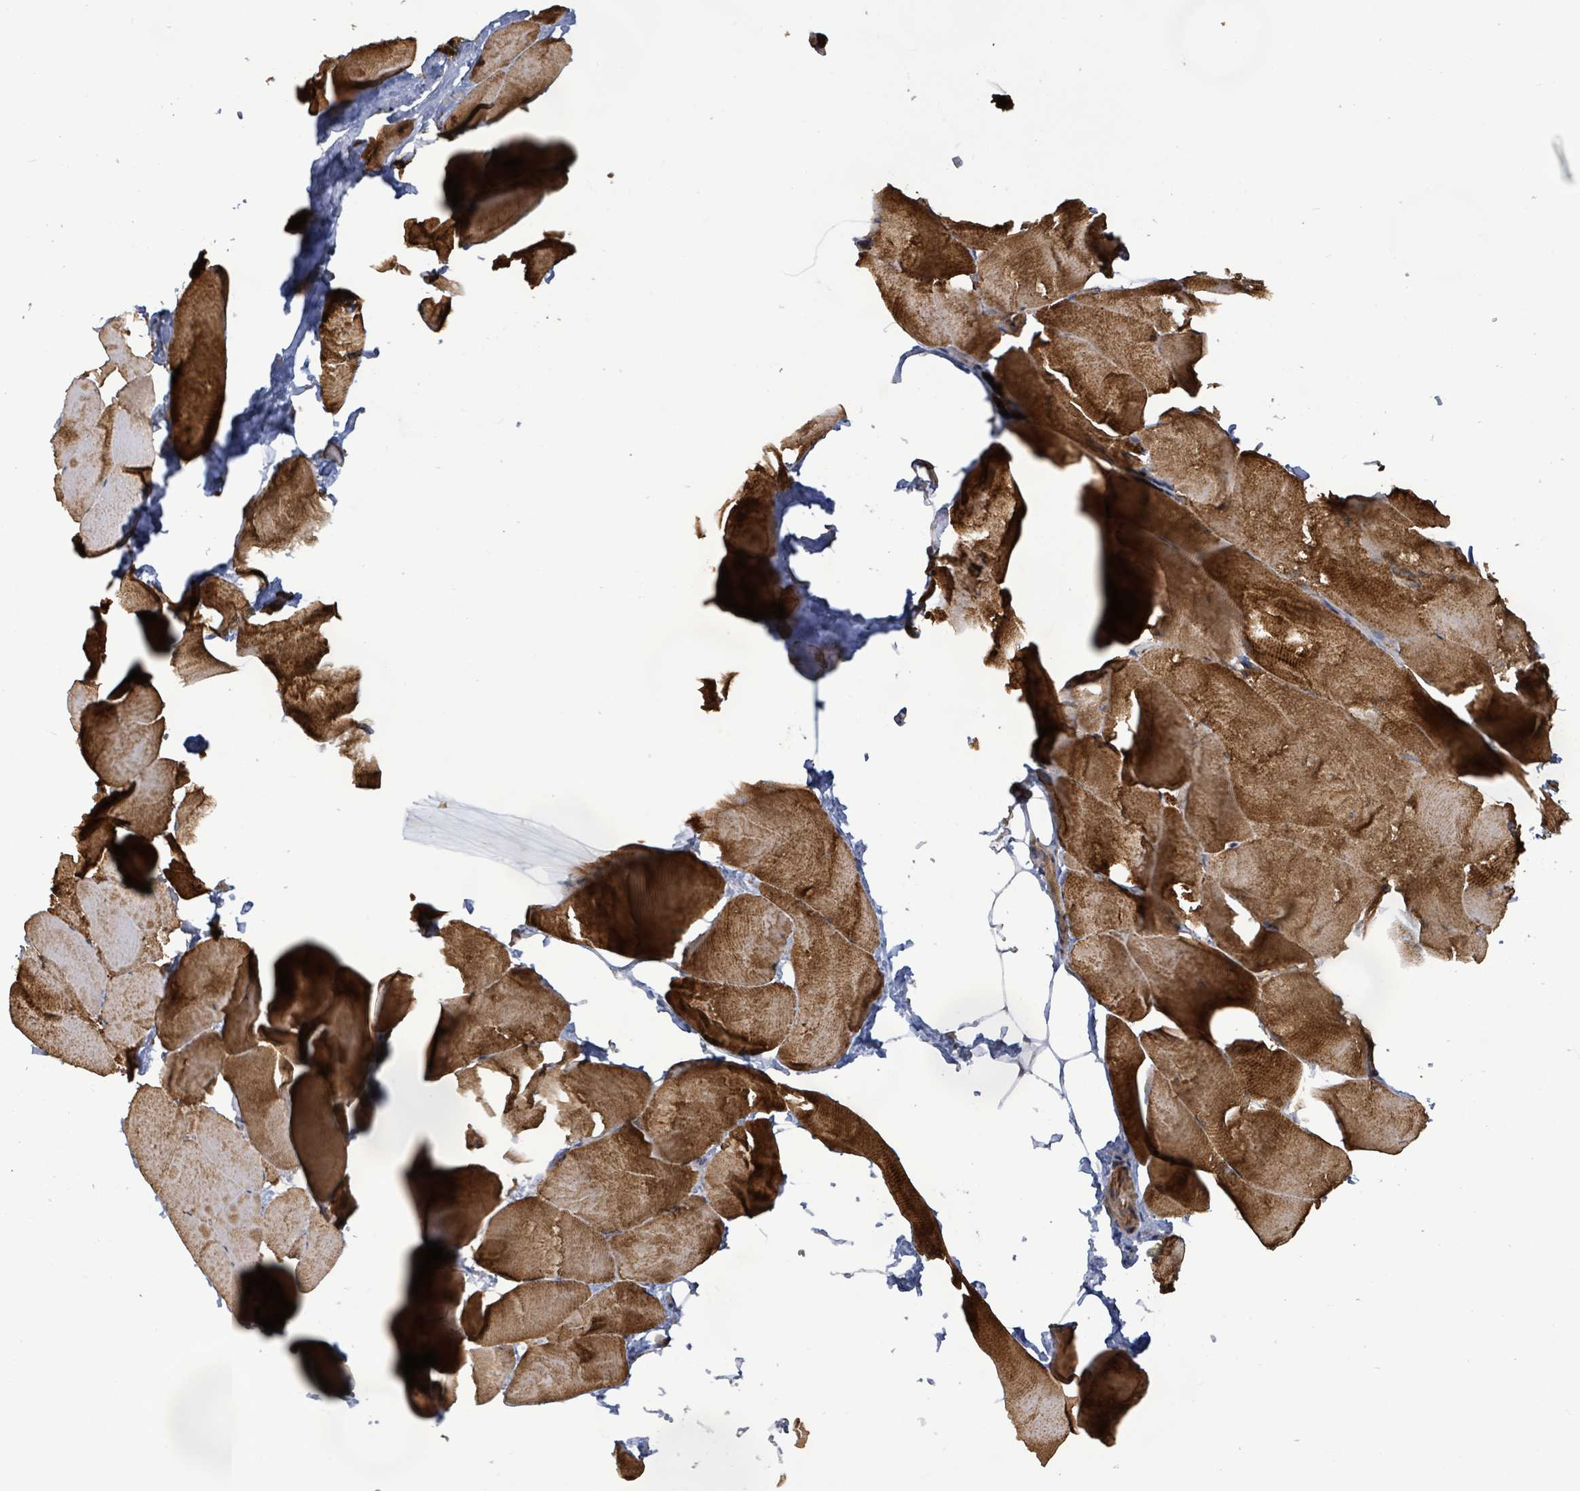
{"staining": {"intensity": "strong", "quantity": ">75%", "location": "cytoplasmic/membranous"}, "tissue": "skeletal muscle", "cell_type": "Myocytes", "image_type": "normal", "snomed": [{"axis": "morphology", "description": "Normal tissue, NOS"}, {"axis": "topography", "description": "Skeletal muscle"}], "caption": "Skeletal muscle stained with IHC reveals strong cytoplasmic/membranous positivity in about >75% of myocytes.", "gene": "KBTBD11", "patient": {"sex": "female", "age": 64}}